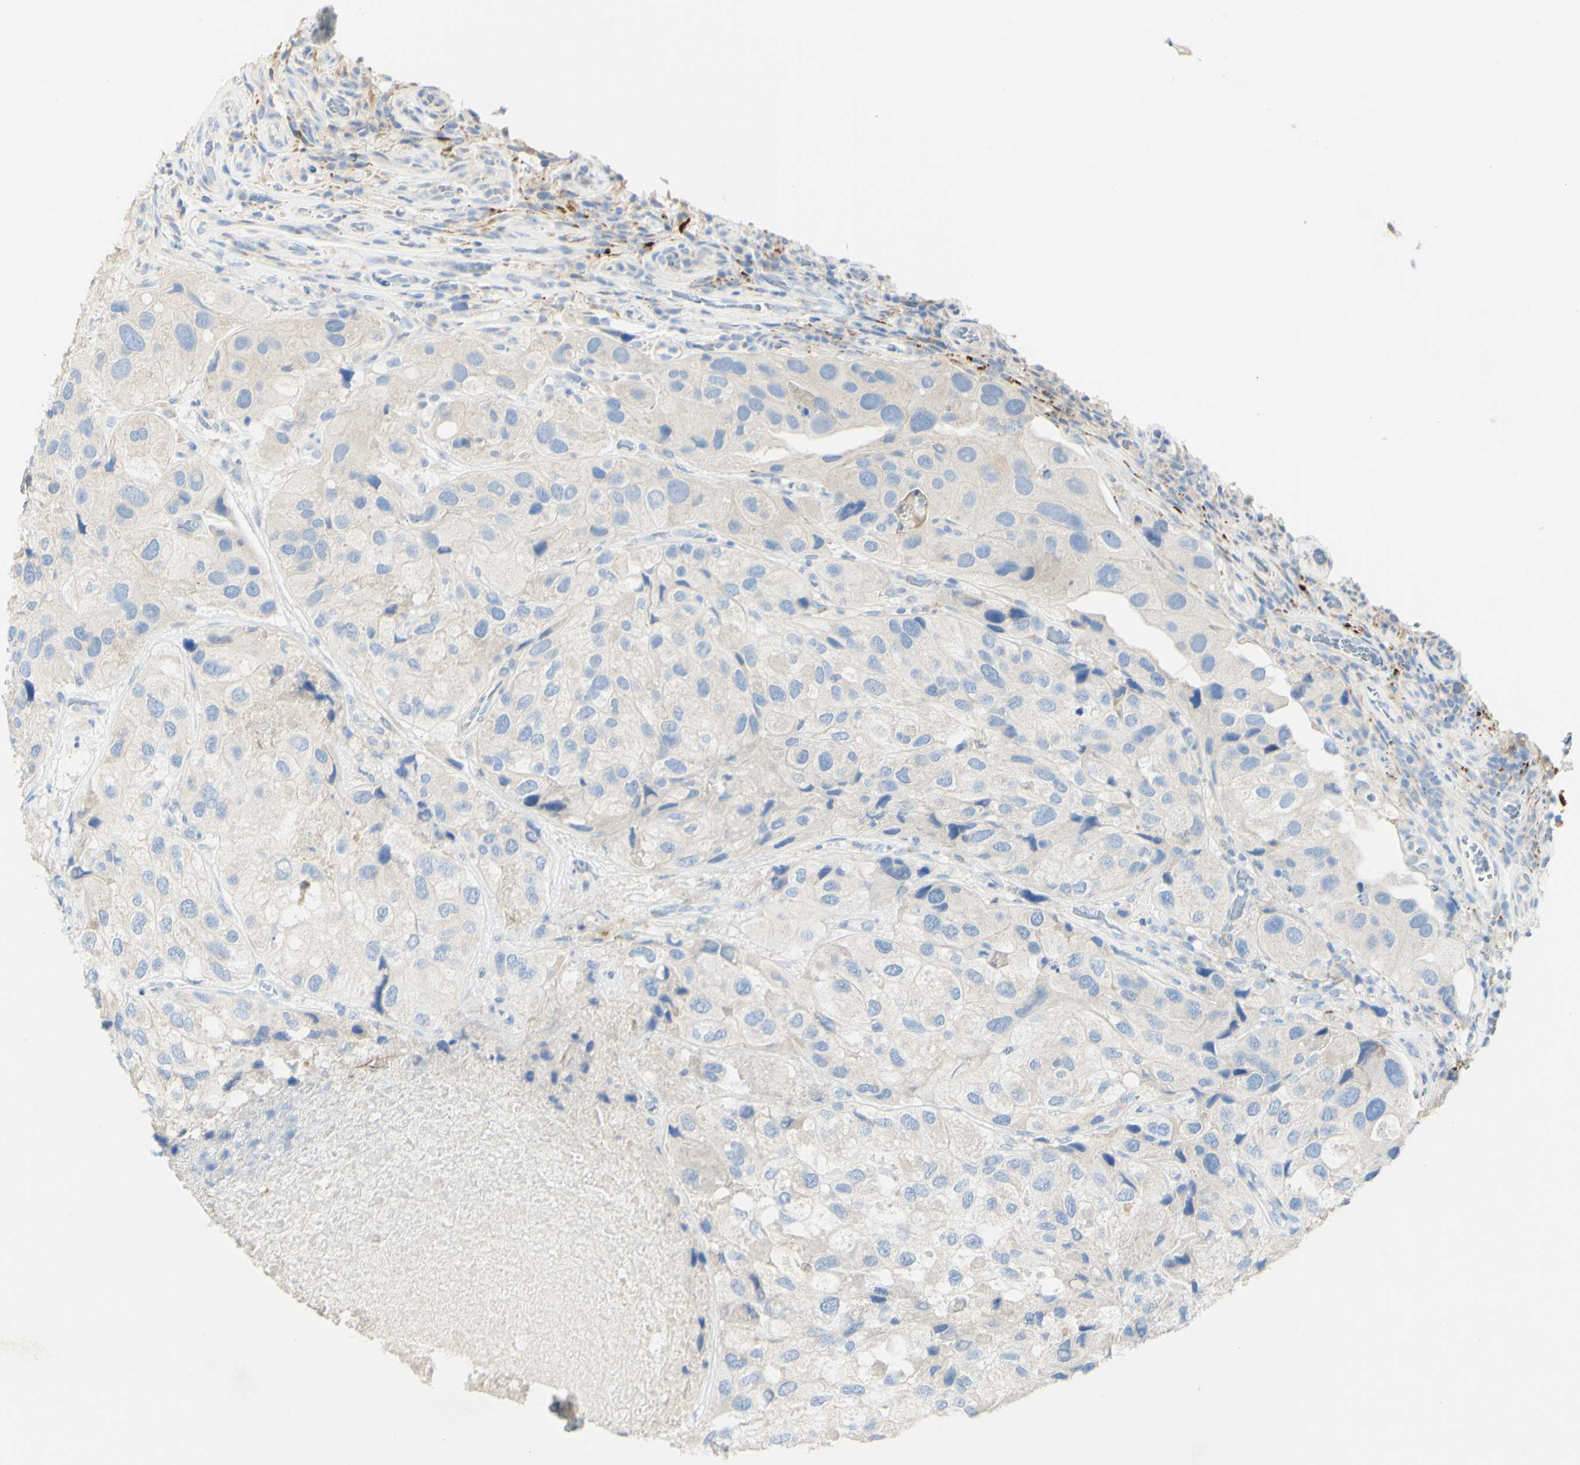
{"staining": {"intensity": "negative", "quantity": "none", "location": "none"}, "tissue": "urothelial cancer", "cell_type": "Tumor cells", "image_type": "cancer", "snomed": [{"axis": "morphology", "description": "Urothelial carcinoma, High grade"}, {"axis": "topography", "description": "Urinary bladder"}], "caption": "An immunohistochemistry (IHC) micrograph of high-grade urothelial carcinoma is shown. There is no staining in tumor cells of high-grade urothelial carcinoma.", "gene": "FGF4", "patient": {"sex": "female", "age": 64}}